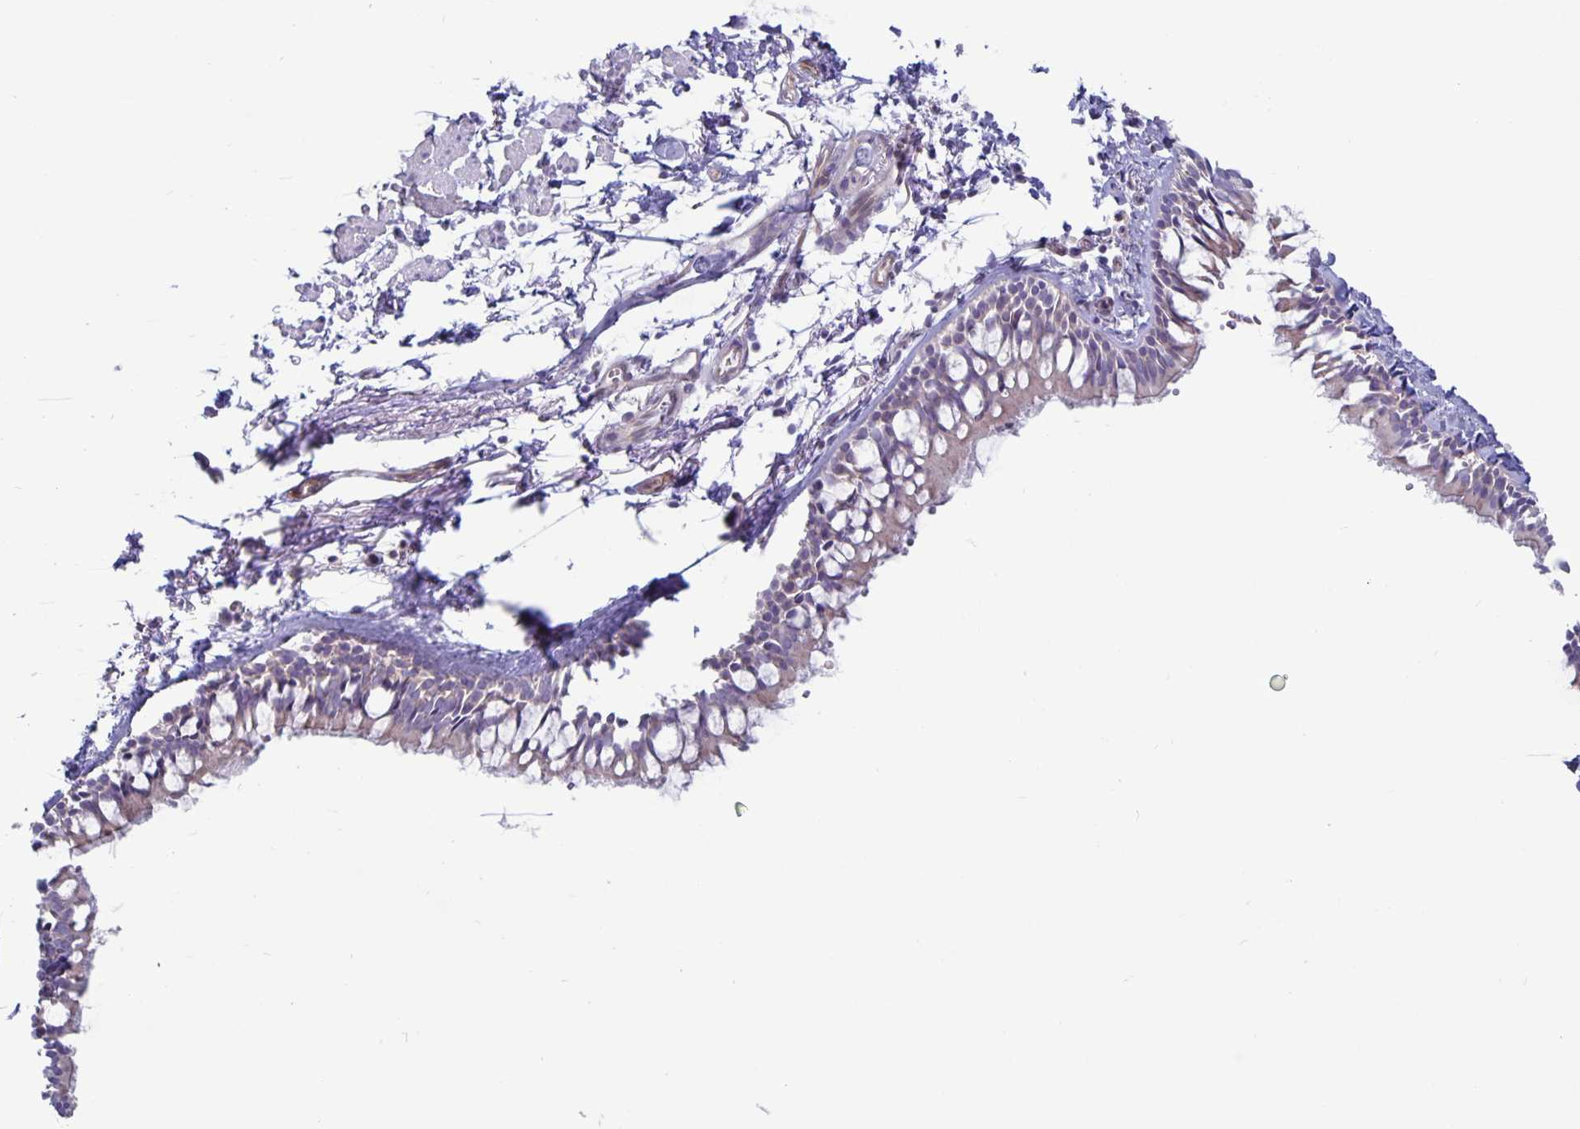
{"staining": {"intensity": "weak", "quantity": "25%-75%", "location": "cytoplasmic/membranous"}, "tissue": "bronchus", "cell_type": "Respiratory epithelial cells", "image_type": "normal", "snomed": [{"axis": "morphology", "description": "Normal tissue, NOS"}, {"axis": "topography", "description": "Cartilage tissue"}, {"axis": "topography", "description": "Bronchus"}, {"axis": "topography", "description": "Peripheral nerve tissue"}], "caption": "IHC of normal human bronchus exhibits low levels of weak cytoplasmic/membranous expression in approximately 25%-75% of respiratory epithelial cells. (Stains: DAB (3,3'-diaminobenzidine) in brown, nuclei in blue, Microscopy: brightfield microscopy at high magnification).", "gene": "PLCB3", "patient": {"sex": "female", "age": 59}}